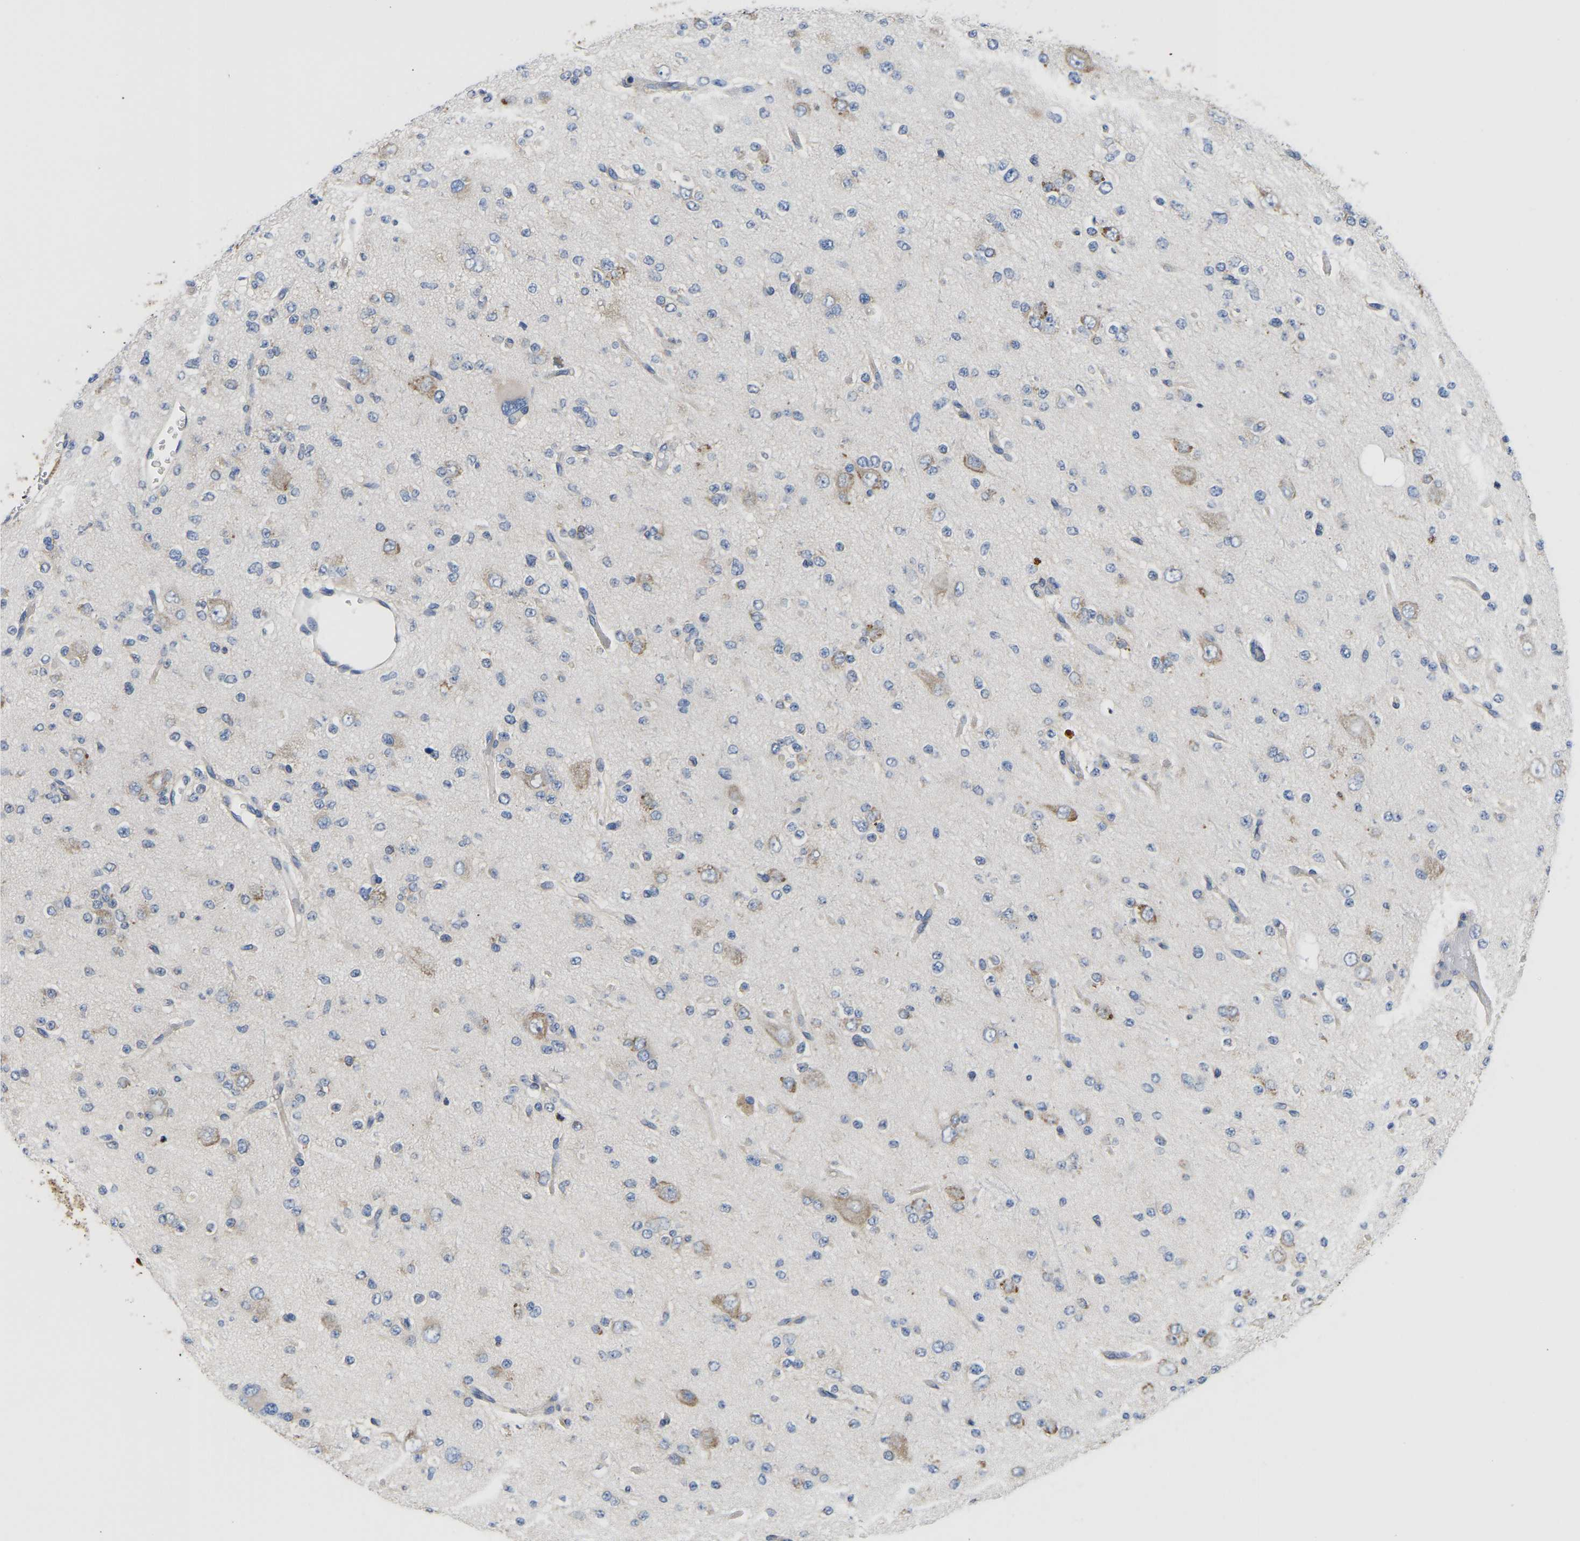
{"staining": {"intensity": "negative", "quantity": "none", "location": "none"}, "tissue": "glioma", "cell_type": "Tumor cells", "image_type": "cancer", "snomed": [{"axis": "morphology", "description": "Glioma, malignant, Low grade"}, {"axis": "topography", "description": "Brain"}], "caption": "Immunohistochemical staining of human low-grade glioma (malignant) exhibits no significant positivity in tumor cells. Nuclei are stained in blue.", "gene": "P4HB", "patient": {"sex": "male", "age": 38}}